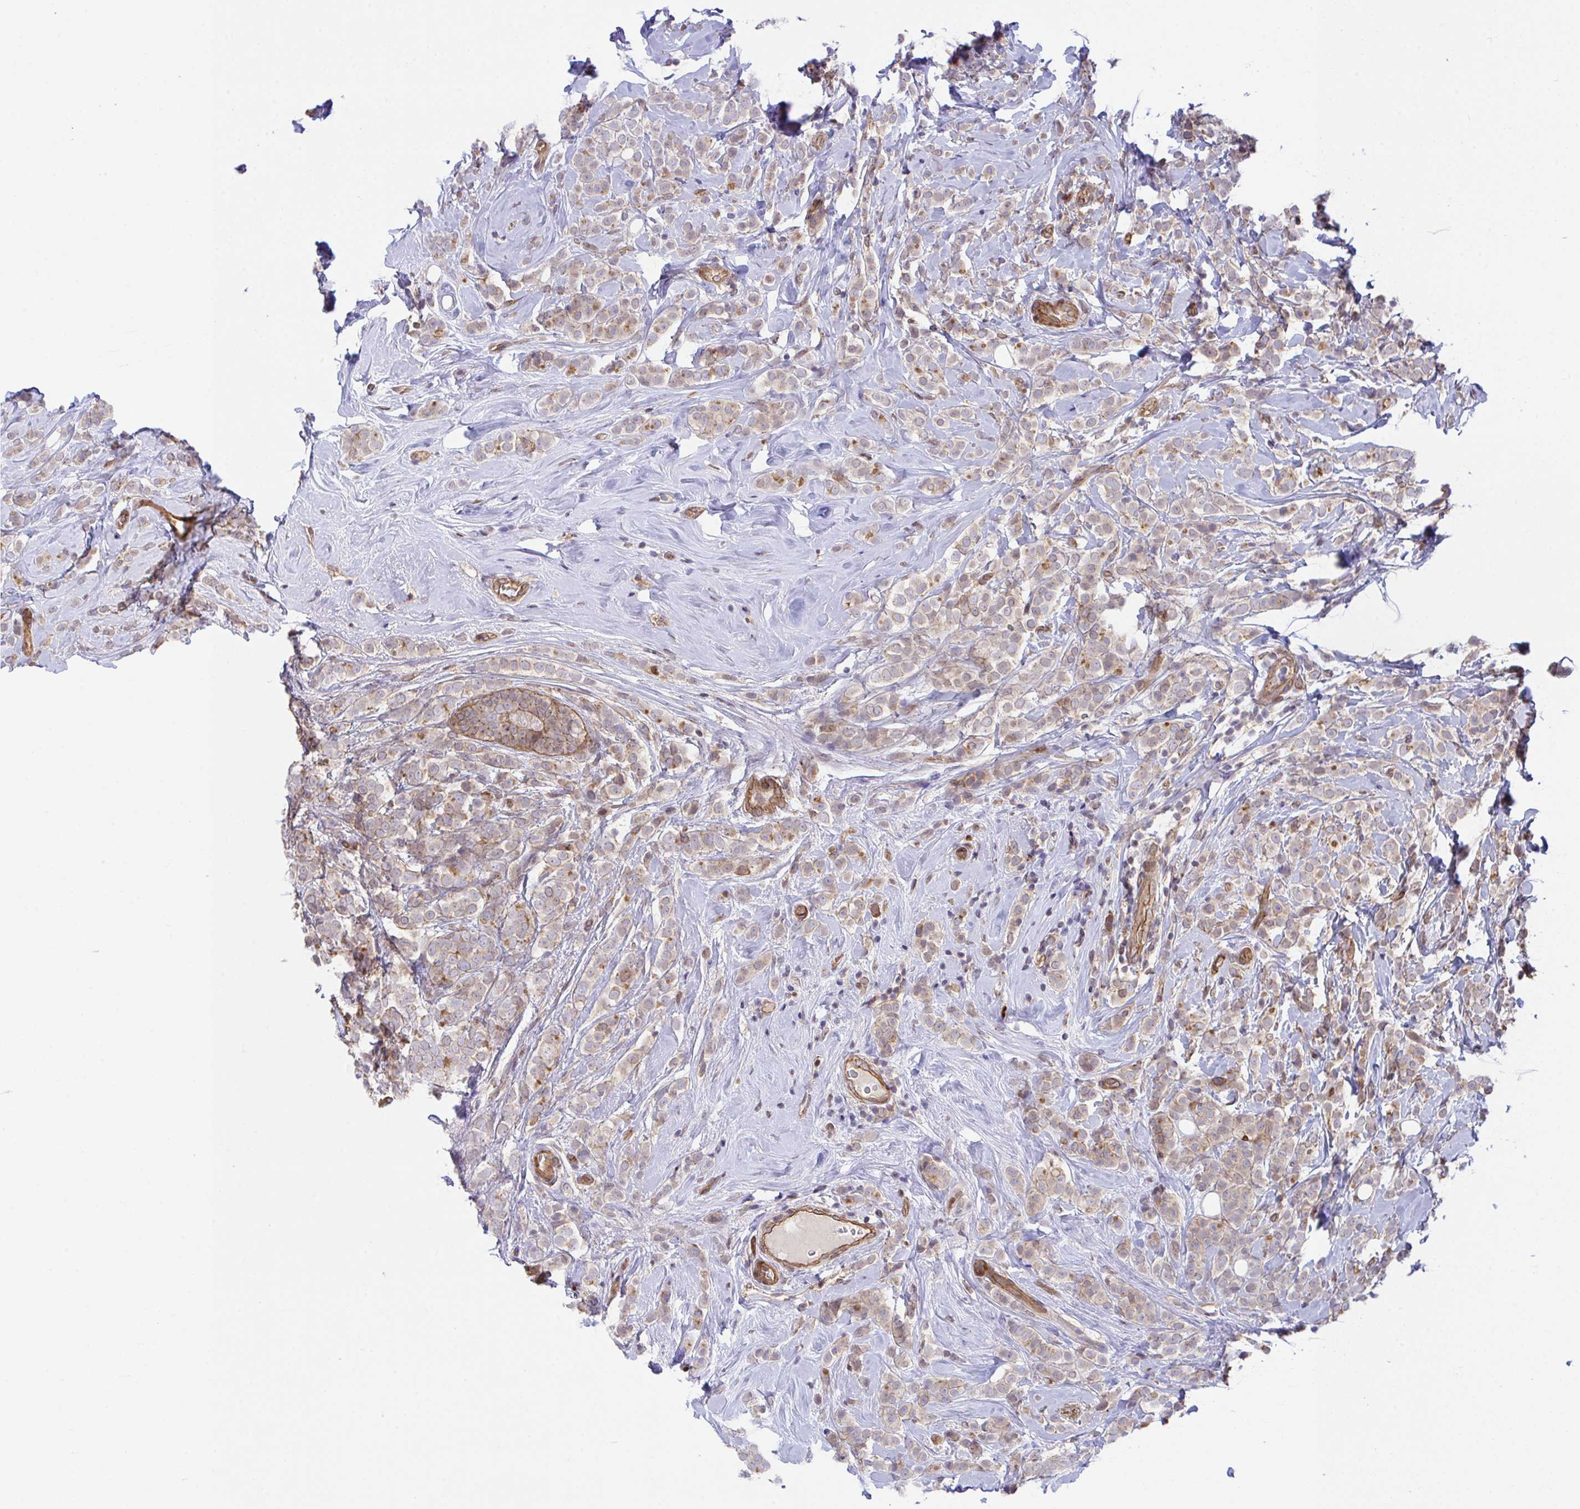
{"staining": {"intensity": "negative", "quantity": "none", "location": "none"}, "tissue": "breast cancer", "cell_type": "Tumor cells", "image_type": "cancer", "snomed": [{"axis": "morphology", "description": "Lobular carcinoma"}, {"axis": "topography", "description": "Breast"}], "caption": "Protein analysis of lobular carcinoma (breast) exhibits no significant staining in tumor cells.", "gene": "ZBED3", "patient": {"sex": "female", "age": 49}}